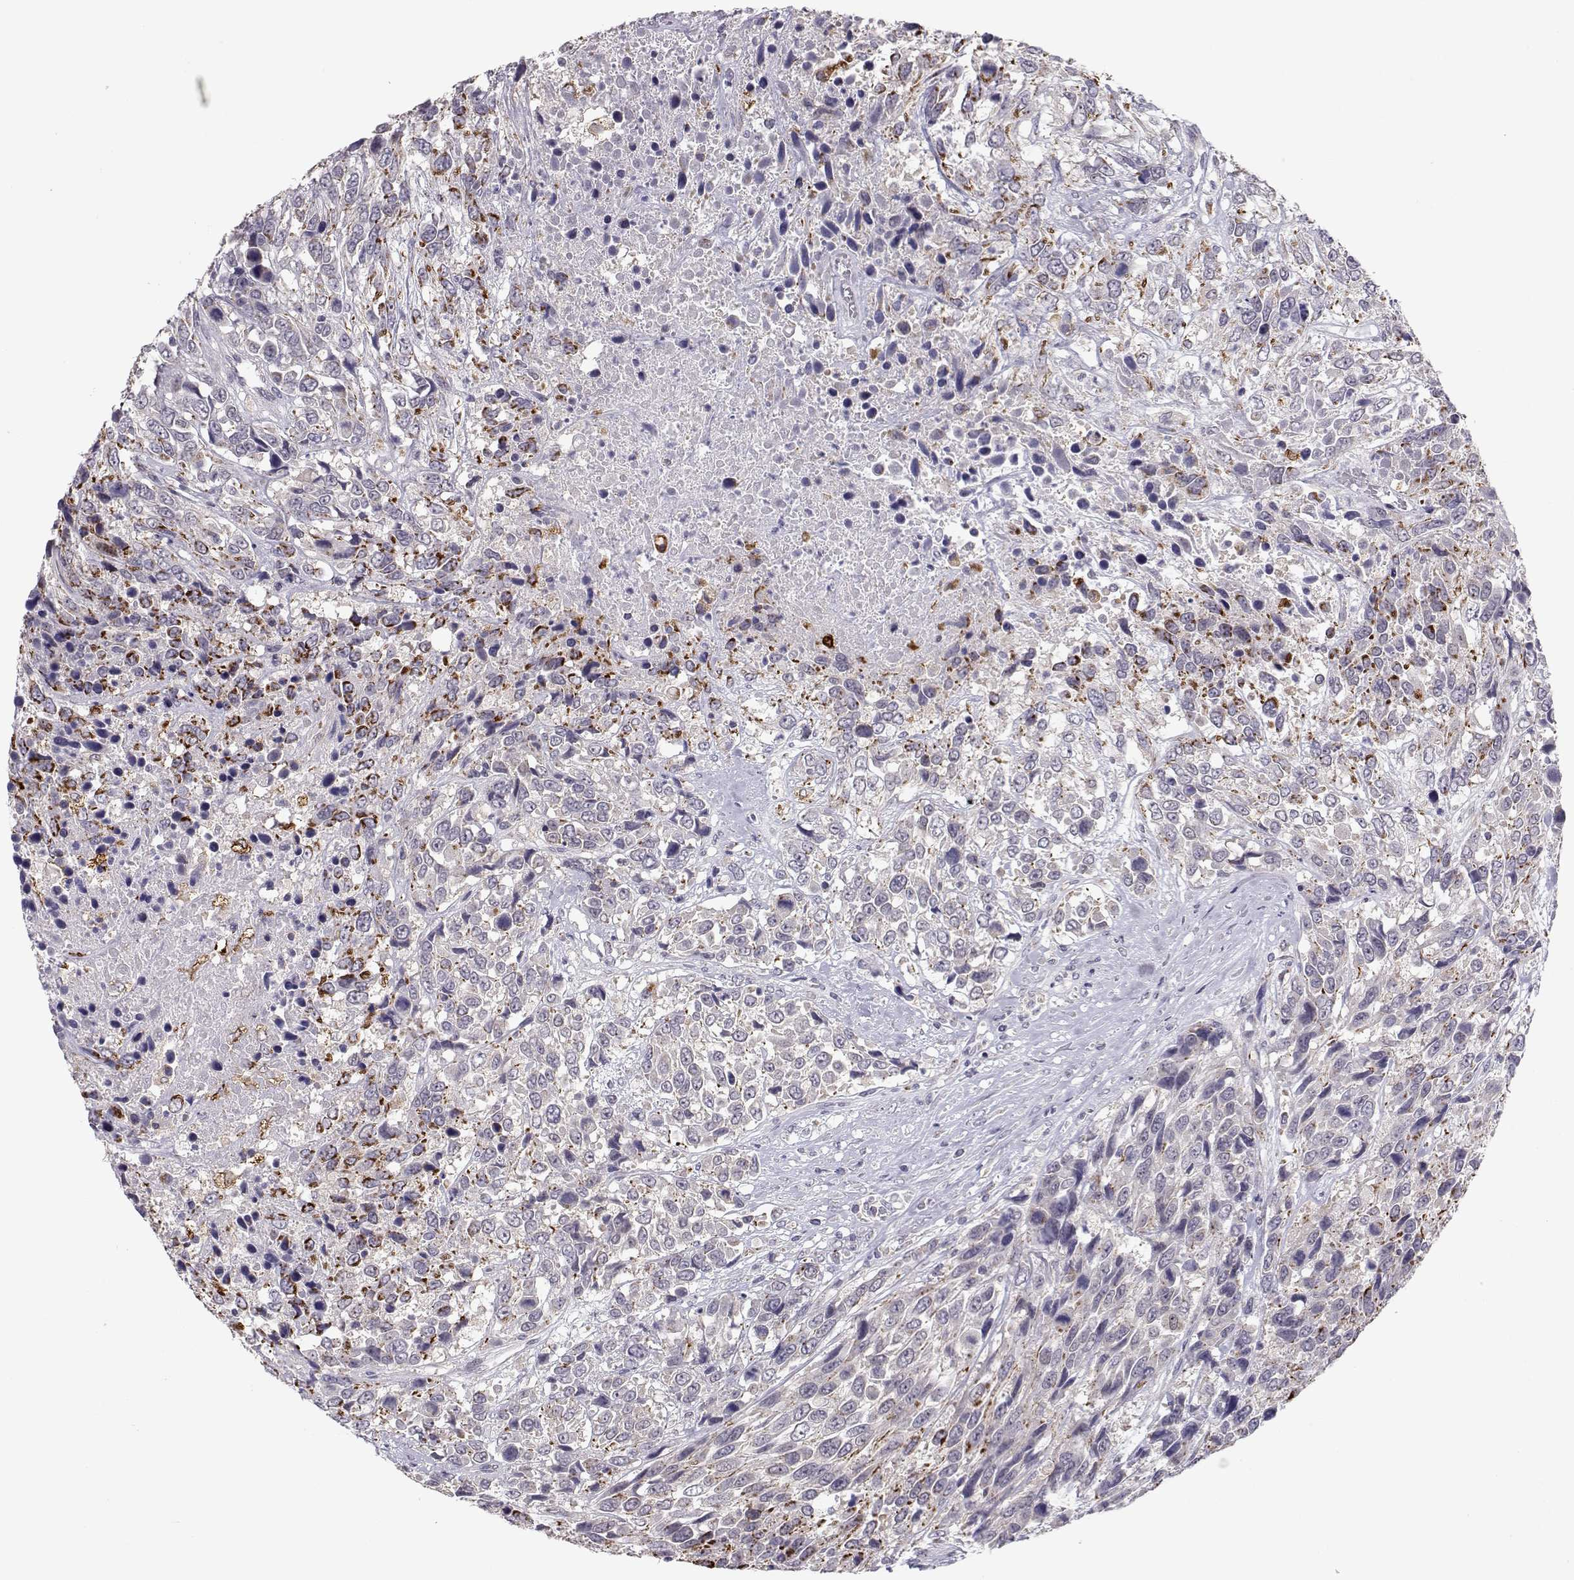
{"staining": {"intensity": "strong", "quantity": "<25%", "location": "cytoplasmic/membranous"}, "tissue": "urothelial cancer", "cell_type": "Tumor cells", "image_type": "cancer", "snomed": [{"axis": "morphology", "description": "Urothelial carcinoma, High grade"}, {"axis": "topography", "description": "Urinary bladder"}], "caption": "Tumor cells demonstrate strong cytoplasmic/membranous positivity in about <25% of cells in urothelial cancer.", "gene": "NPVF", "patient": {"sex": "female", "age": 70}}